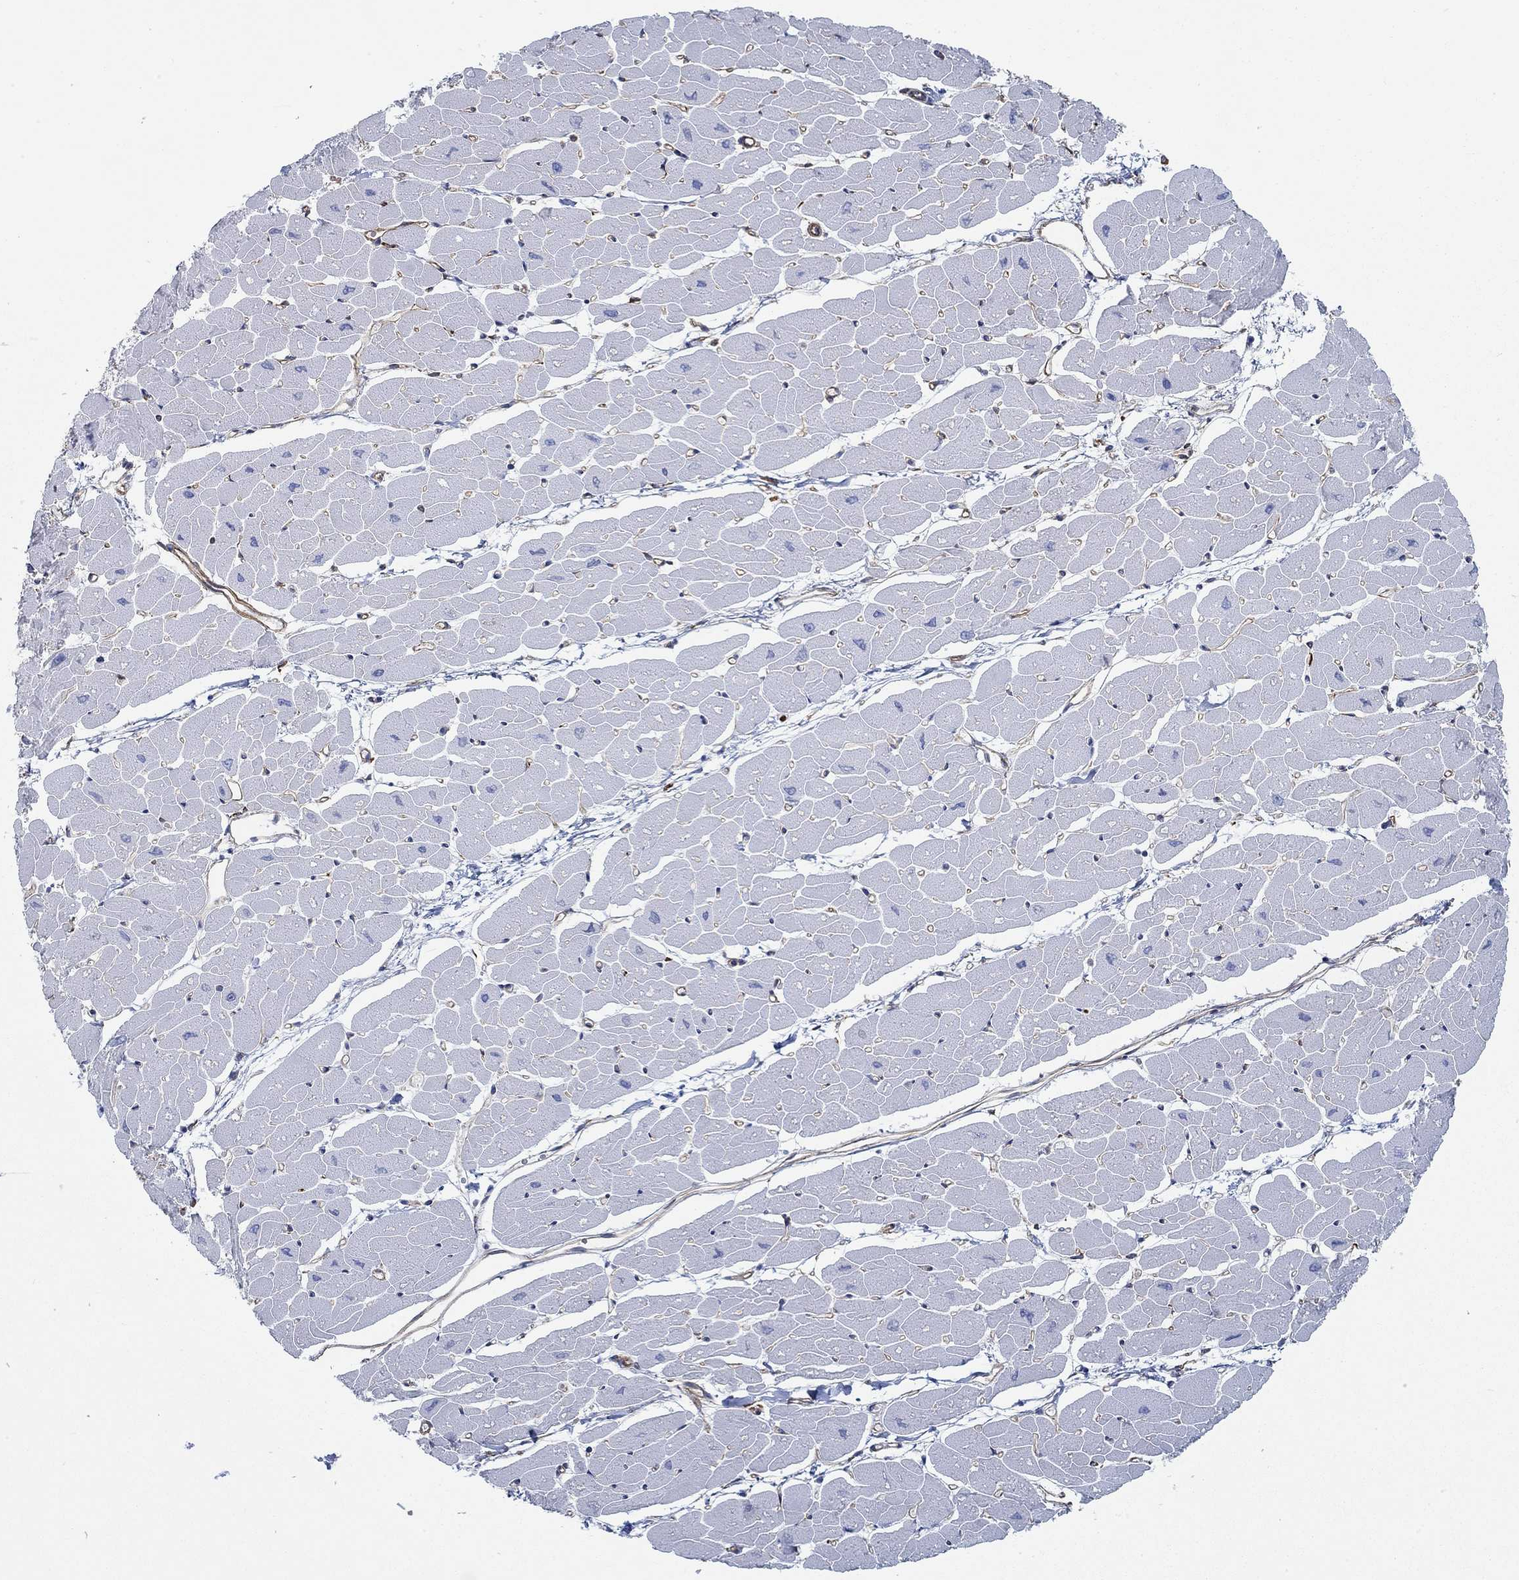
{"staining": {"intensity": "negative", "quantity": "none", "location": "none"}, "tissue": "heart muscle", "cell_type": "Cardiomyocytes", "image_type": "normal", "snomed": [{"axis": "morphology", "description": "Normal tissue, NOS"}, {"axis": "topography", "description": "Heart"}], "caption": "This is a histopathology image of immunohistochemistry (IHC) staining of normal heart muscle, which shows no expression in cardiomyocytes.", "gene": "STC2", "patient": {"sex": "male", "age": 57}}